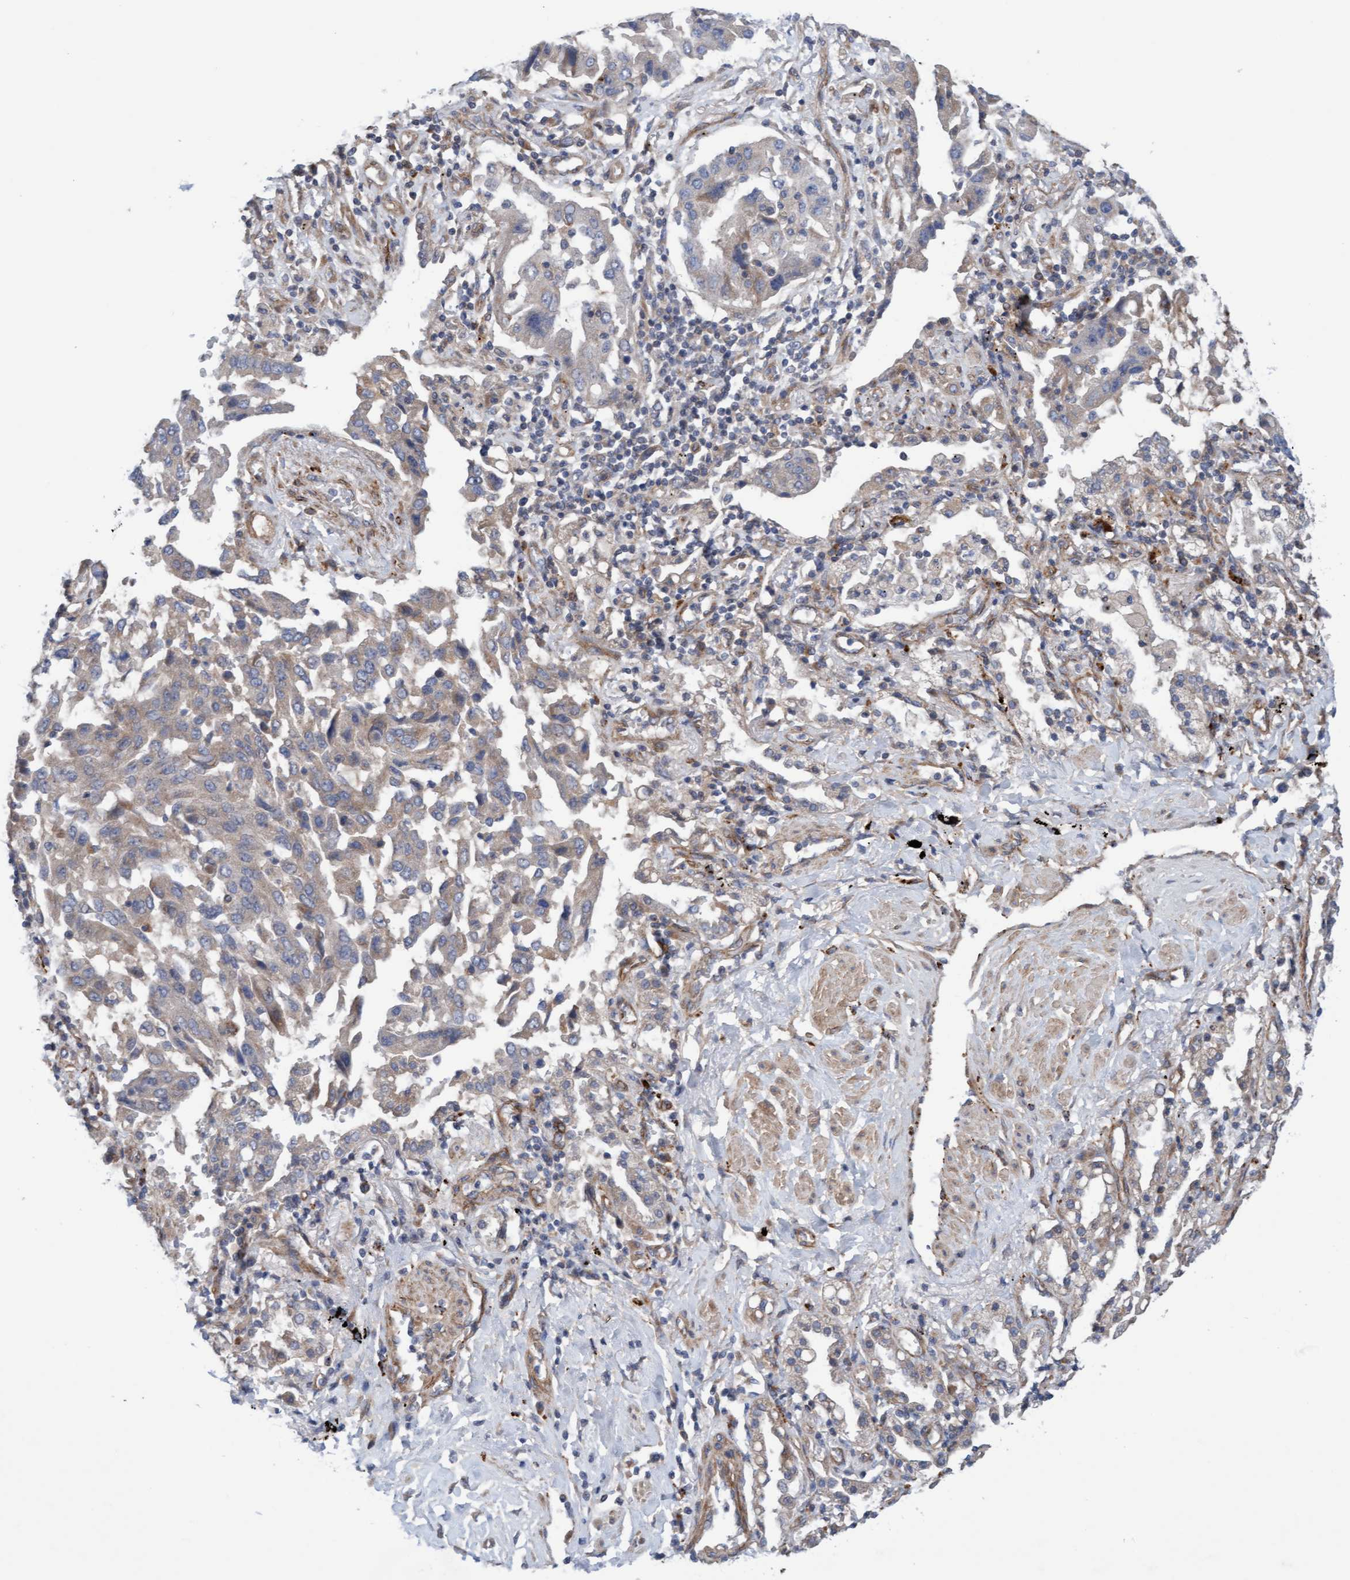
{"staining": {"intensity": "weak", "quantity": "<25%", "location": "cytoplasmic/membranous"}, "tissue": "lung cancer", "cell_type": "Tumor cells", "image_type": "cancer", "snomed": [{"axis": "morphology", "description": "Adenocarcinoma, NOS"}, {"axis": "topography", "description": "Lung"}], "caption": "Immunohistochemistry micrograph of neoplastic tissue: human lung cancer (adenocarcinoma) stained with DAB (3,3'-diaminobenzidine) reveals no significant protein positivity in tumor cells.", "gene": "CDK5RAP3", "patient": {"sex": "female", "age": 65}}